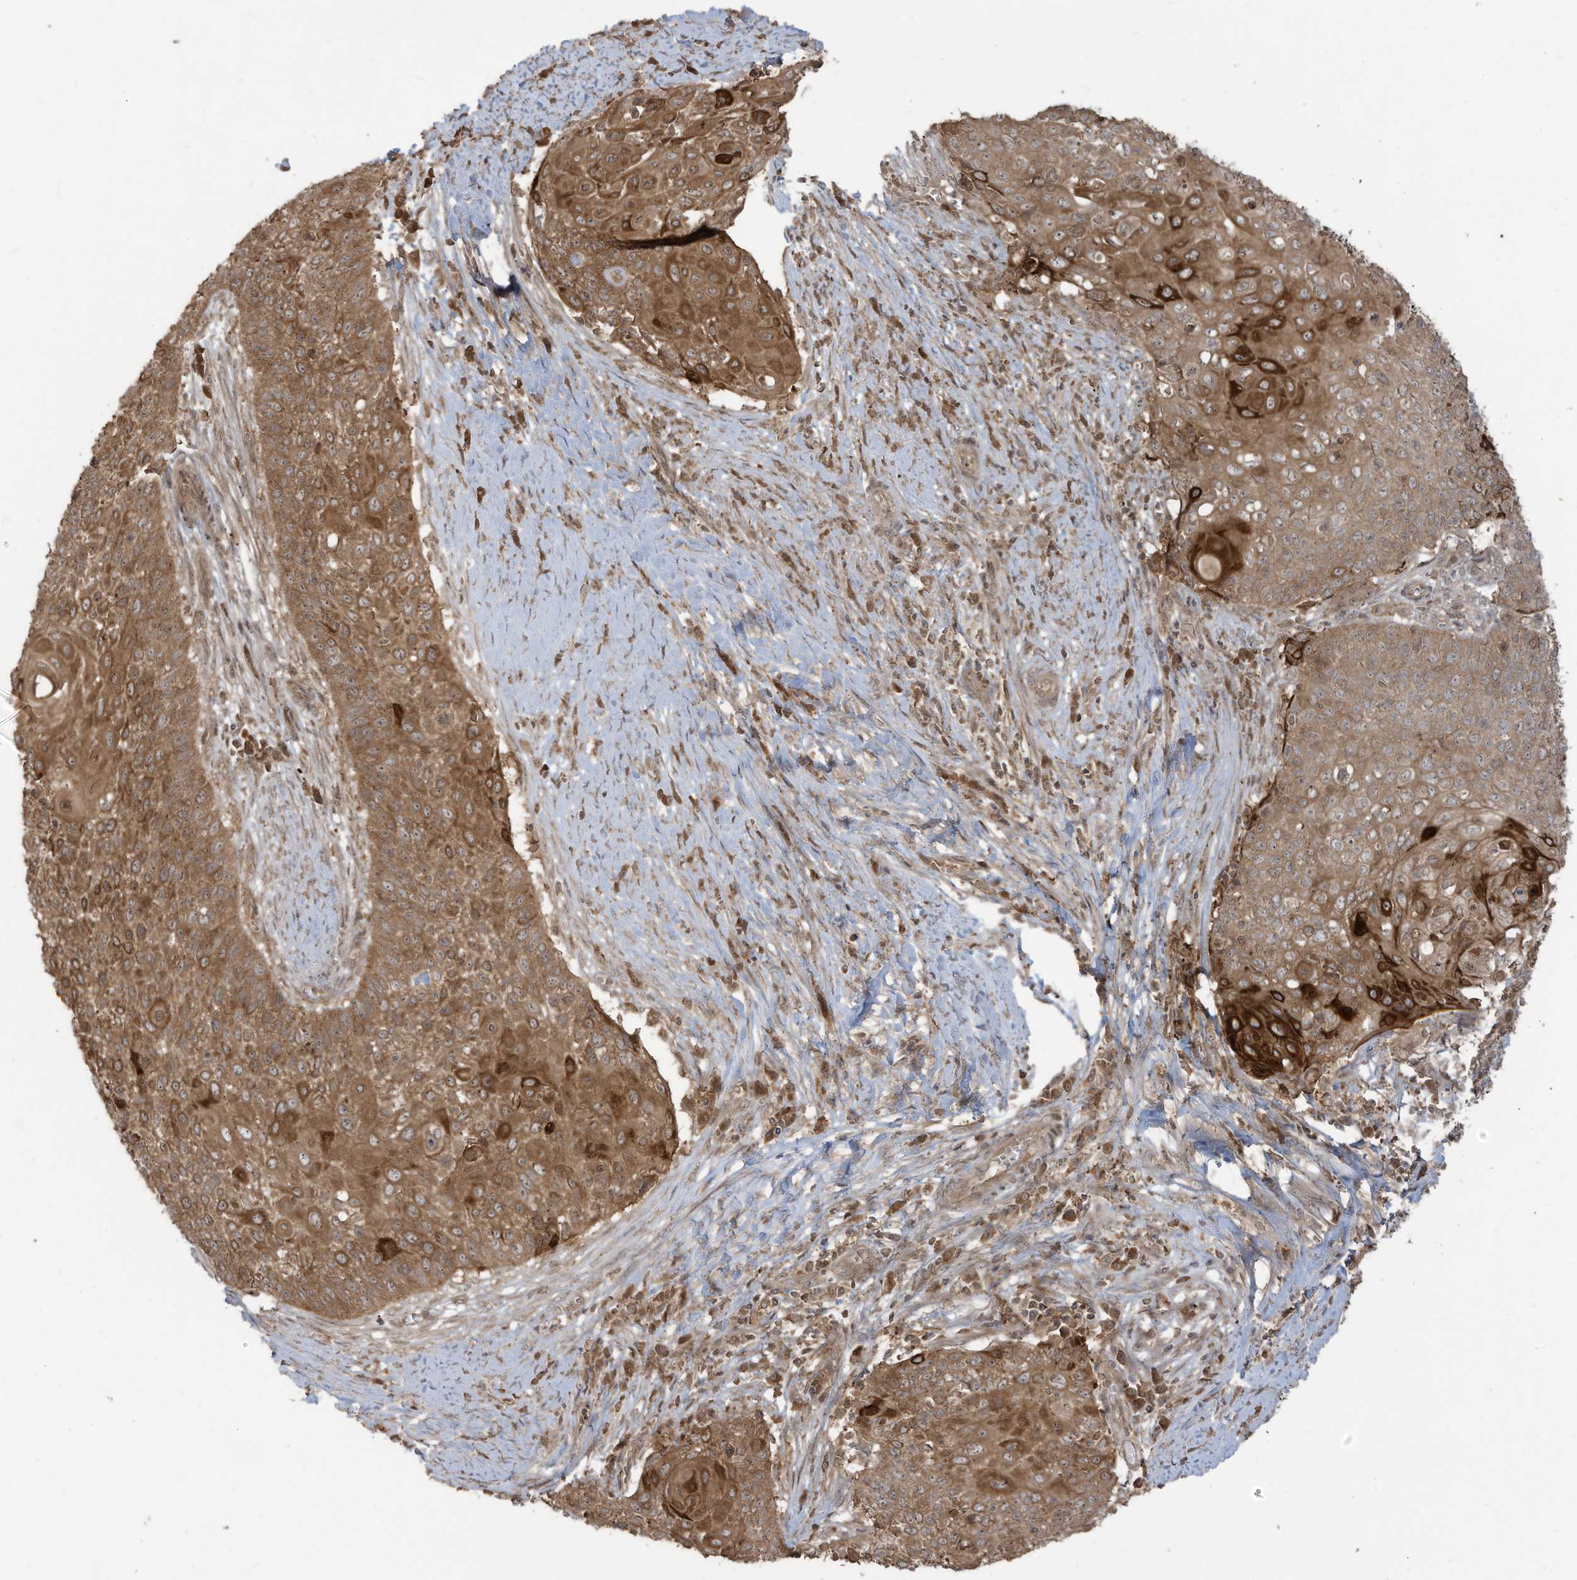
{"staining": {"intensity": "moderate", "quantity": ">75%", "location": "cytoplasmic/membranous"}, "tissue": "cervical cancer", "cell_type": "Tumor cells", "image_type": "cancer", "snomed": [{"axis": "morphology", "description": "Squamous cell carcinoma, NOS"}, {"axis": "topography", "description": "Cervix"}], "caption": "Immunohistochemistry (IHC) of human cervical cancer (squamous cell carcinoma) demonstrates medium levels of moderate cytoplasmic/membranous expression in about >75% of tumor cells.", "gene": "CARF", "patient": {"sex": "female", "age": 39}}